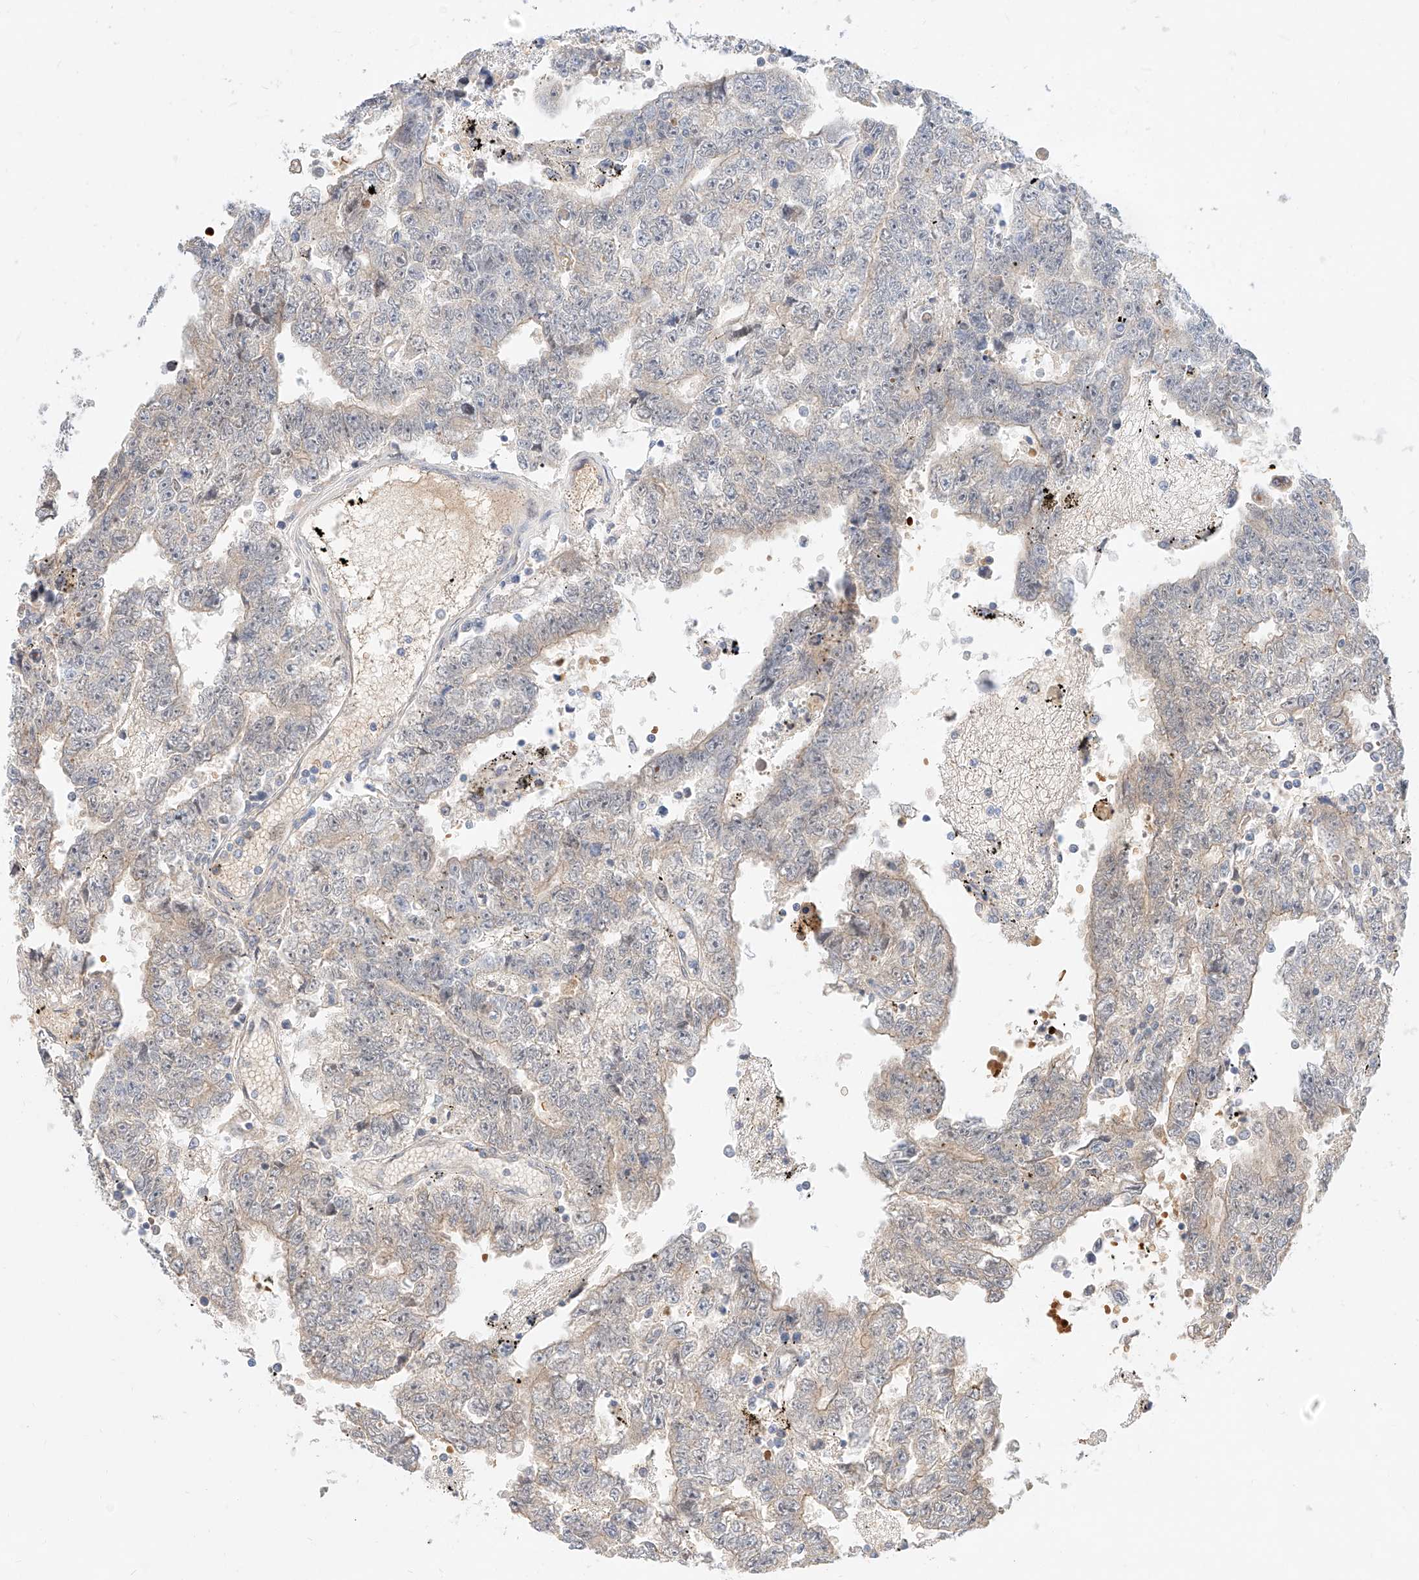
{"staining": {"intensity": "negative", "quantity": "none", "location": "none"}, "tissue": "testis cancer", "cell_type": "Tumor cells", "image_type": "cancer", "snomed": [{"axis": "morphology", "description": "Carcinoma, Embryonal, NOS"}, {"axis": "topography", "description": "Testis"}], "caption": "Immunohistochemistry (IHC) of testis embryonal carcinoma exhibits no positivity in tumor cells.", "gene": "CBX8", "patient": {"sex": "male", "age": 25}}